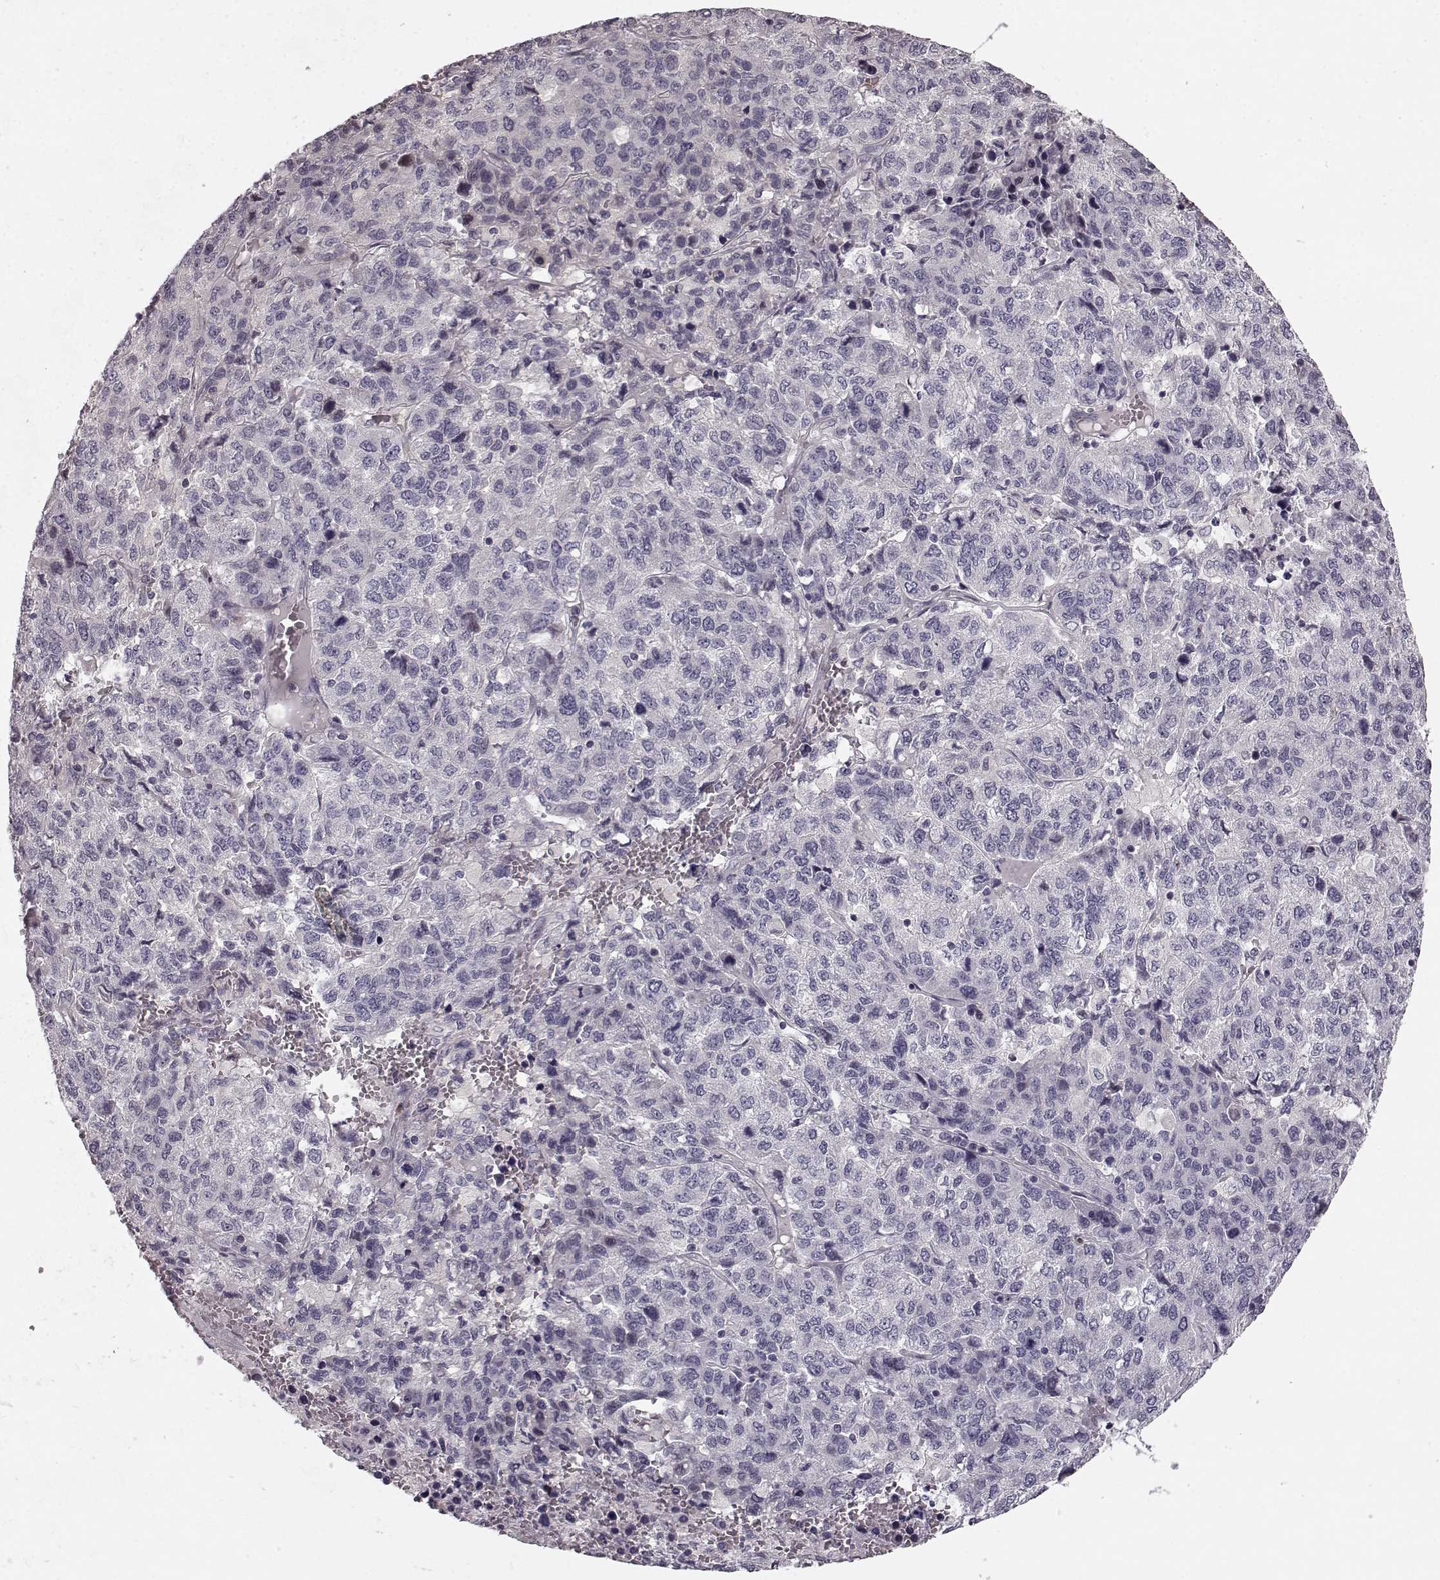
{"staining": {"intensity": "negative", "quantity": "none", "location": "none"}, "tissue": "liver cancer", "cell_type": "Tumor cells", "image_type": "cancer", "snomed": [{"axis": "morphology", "description": "Carcinoma, Hepatocellular, NOS"}, {"axis": "topography", "description": "Liver"}], "caption": "This image is of liver hepatocellular carcinoma stained with IHC to label a protein in brown with the nuclei are counter-stained blue. There is no positivity in tumor cells.", "gene": "CHIT1", "patient": {"sex": "male", "age": 69}}